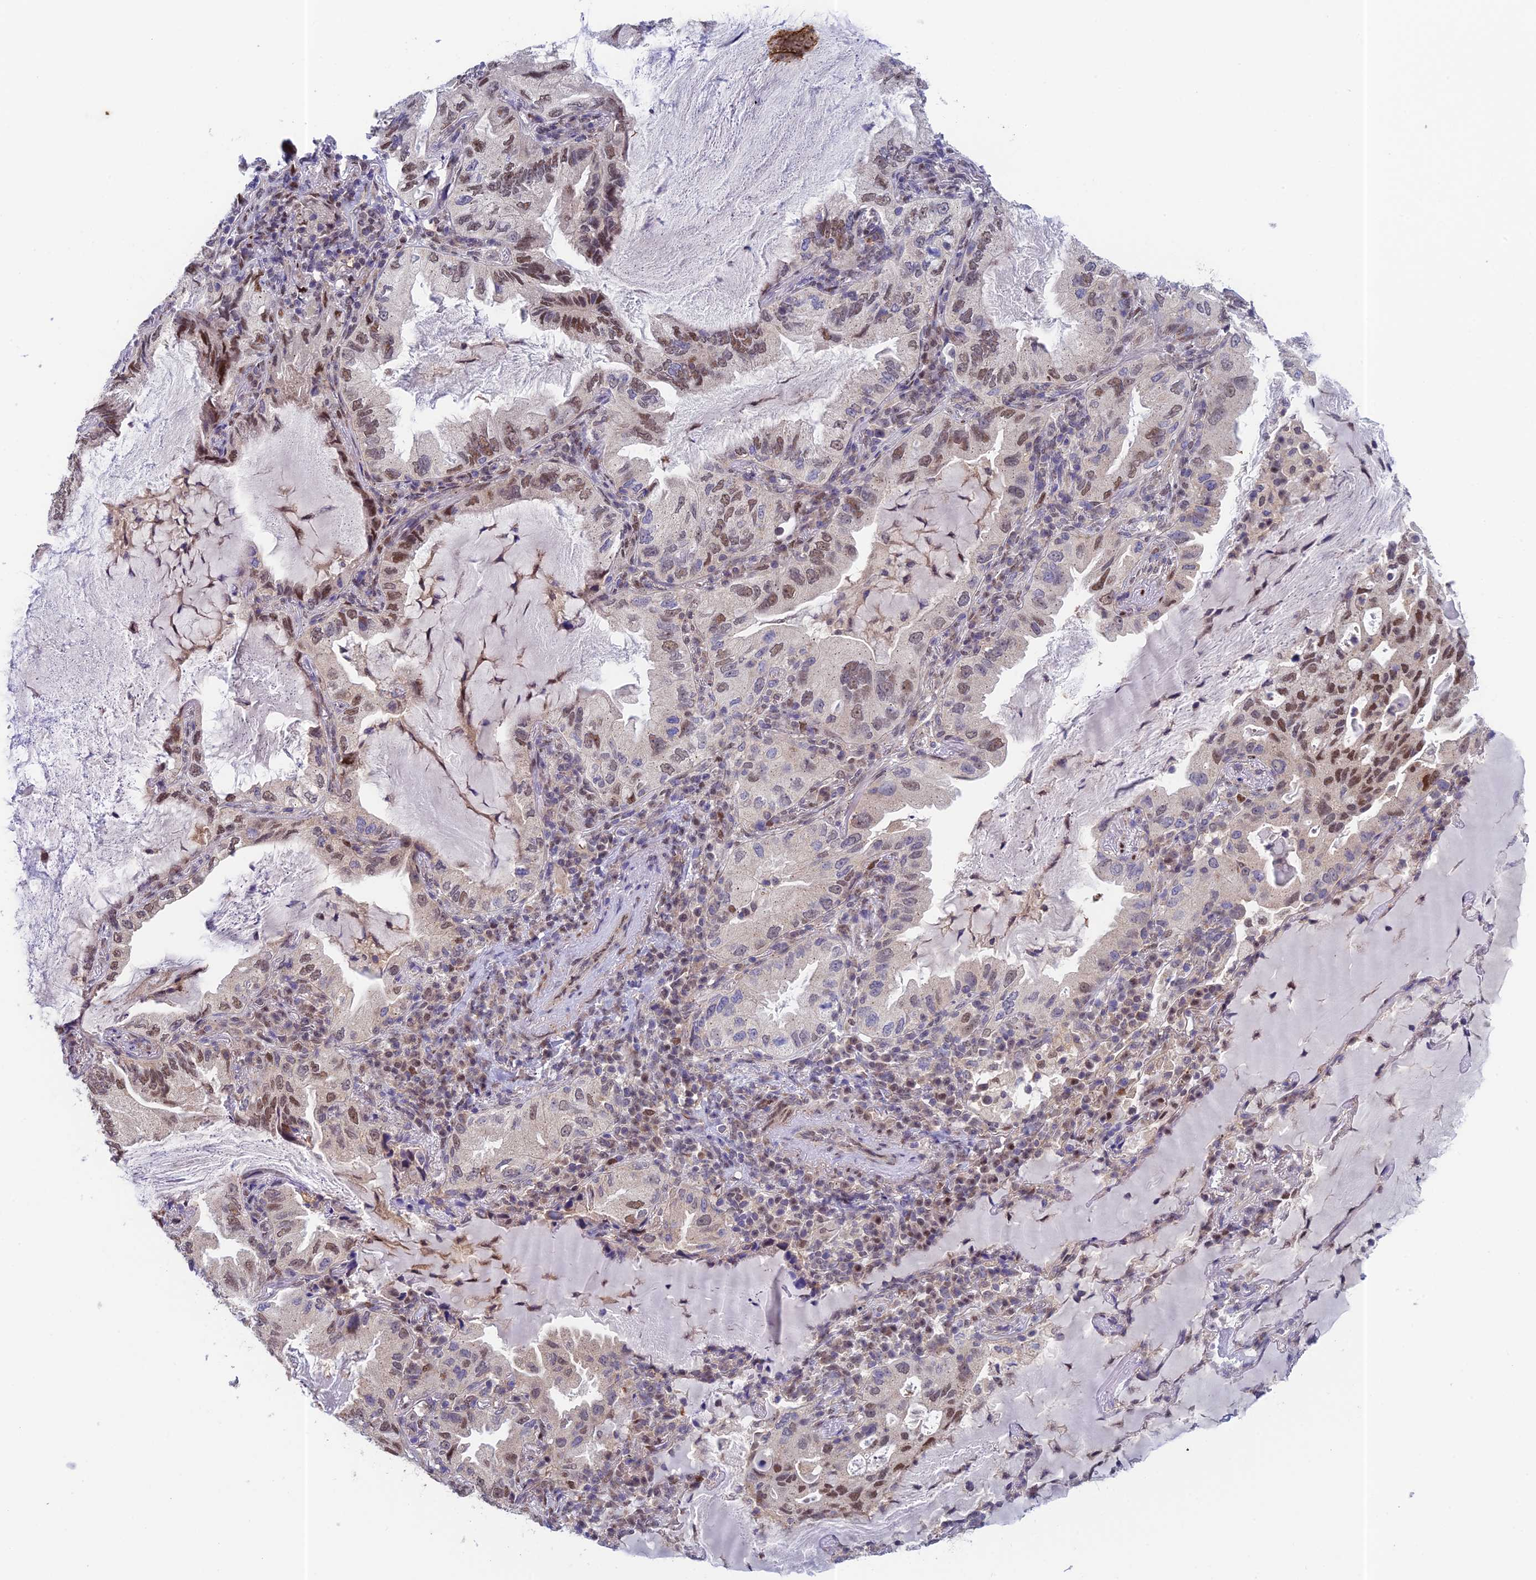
{"staining": {"intensity": "moderate", "quantity": ">75%", "location": "nuclear"}, "tissue": "lung cancer", "cell_type": "Tumor cells", "image_type": "cancer", "snomed": [{"axis": "morphology", "description": "Adenocarcinoma, NOS"}, {"axis": "topography", "description": "Lung"}], "caption": "An image showing moderate nuclear staining in approximately >75% of tumor cells in lung cancer (adenocarcinoma), as visualized by brown immunohistochemical staining.", "gene": "MRPL17", "patient": {"sex": "female", "age": 69}}